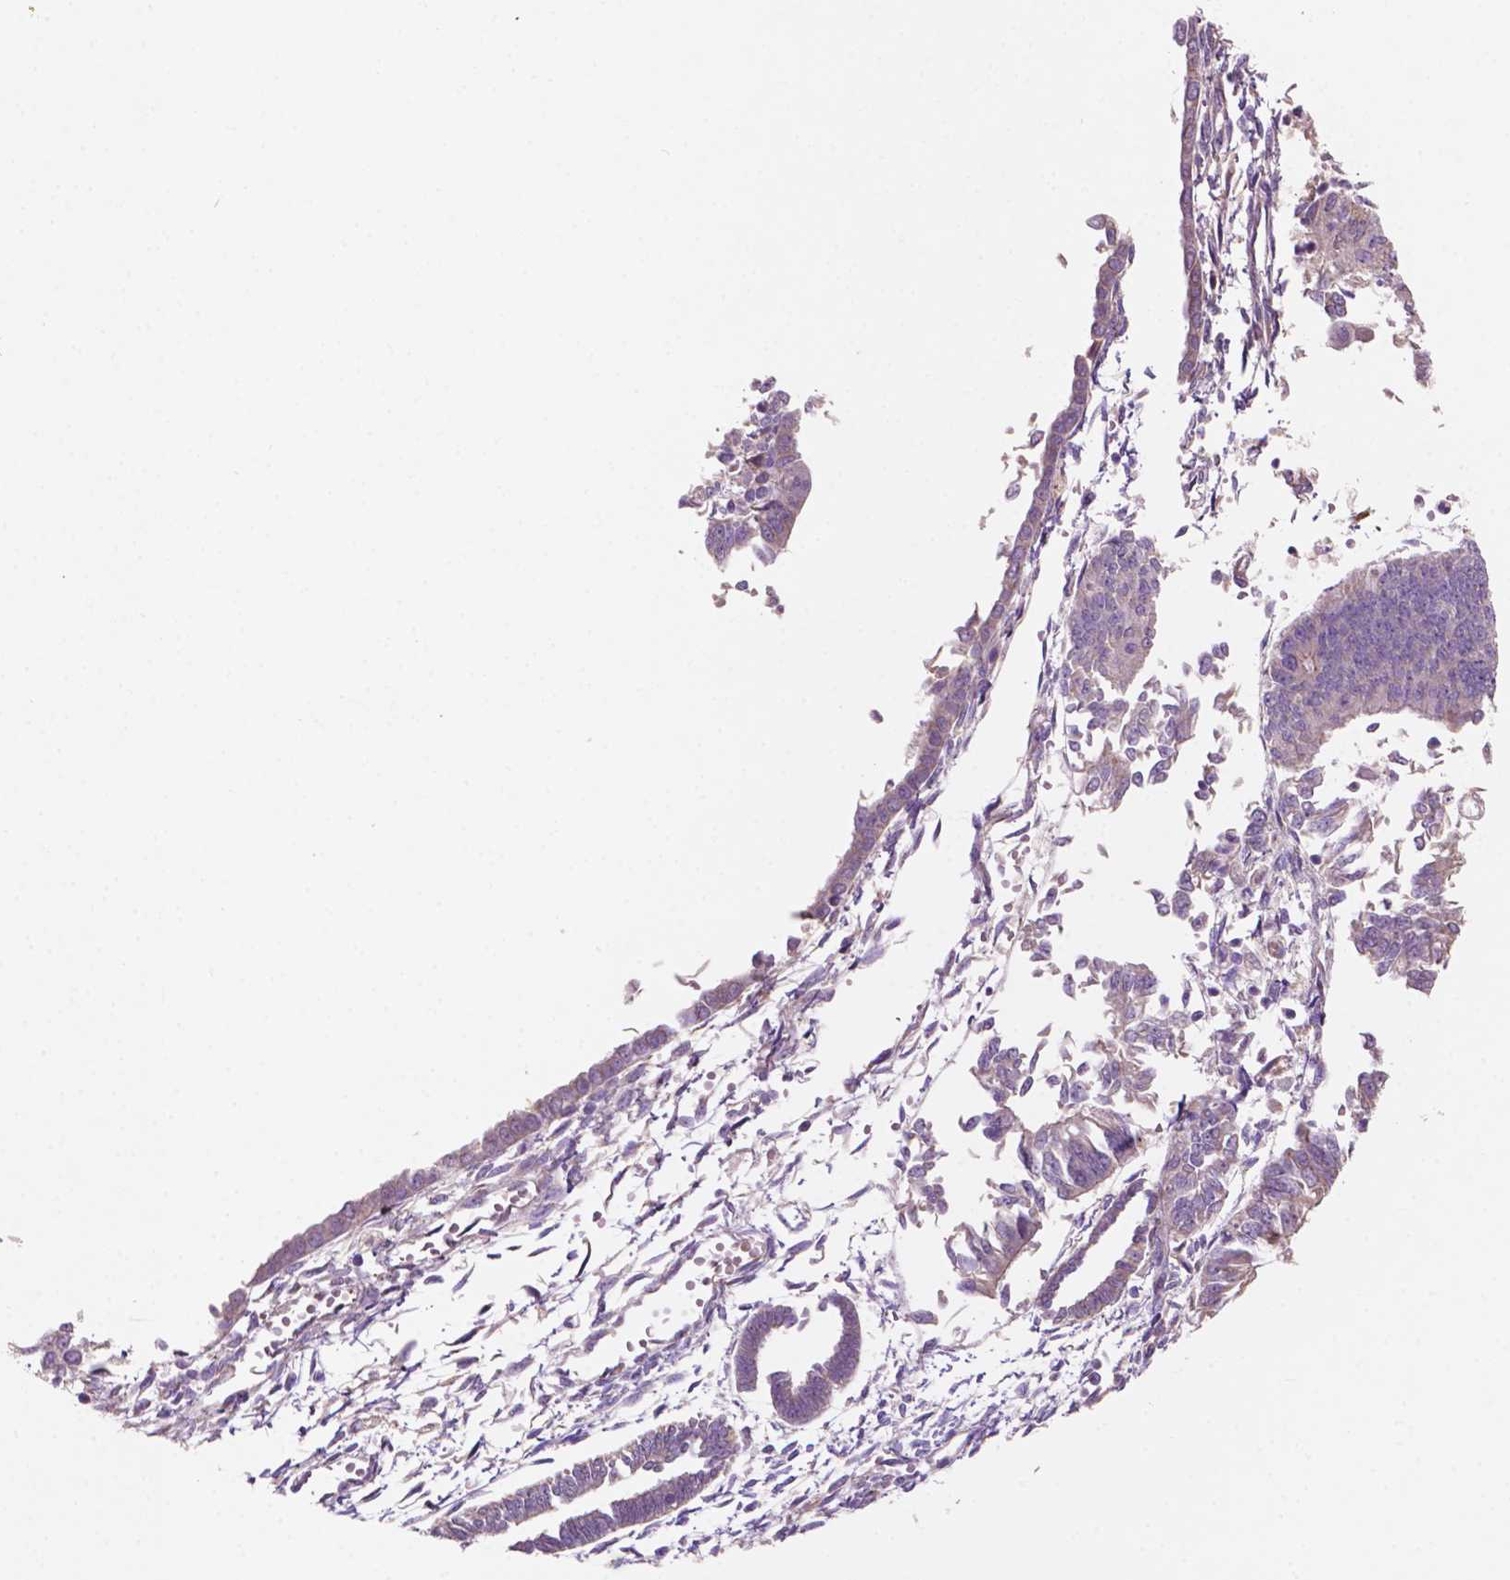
{"staining": {"intensity": "weak", "quantity": ">75%", "location": "cytoplasmic/membranous"}, "tissue": "endometrial cancer", "cell_type": "Tumor cells", "image_type": "cancer", "snomed": [{"axis": "morphology", "description": "Adenocarcinoma, NOS"}, {"axis": "topography", "description": "Endometrium"}], "caption": "About >75% of tumor cells in endometrial cancer (adenocarcinoma) show weak cytoplasmic/membranous protein staining as visualized by brown immunohistochemical staining.", "gene": "LRP1B", "patient": {"sex": "female", "age": 65}}